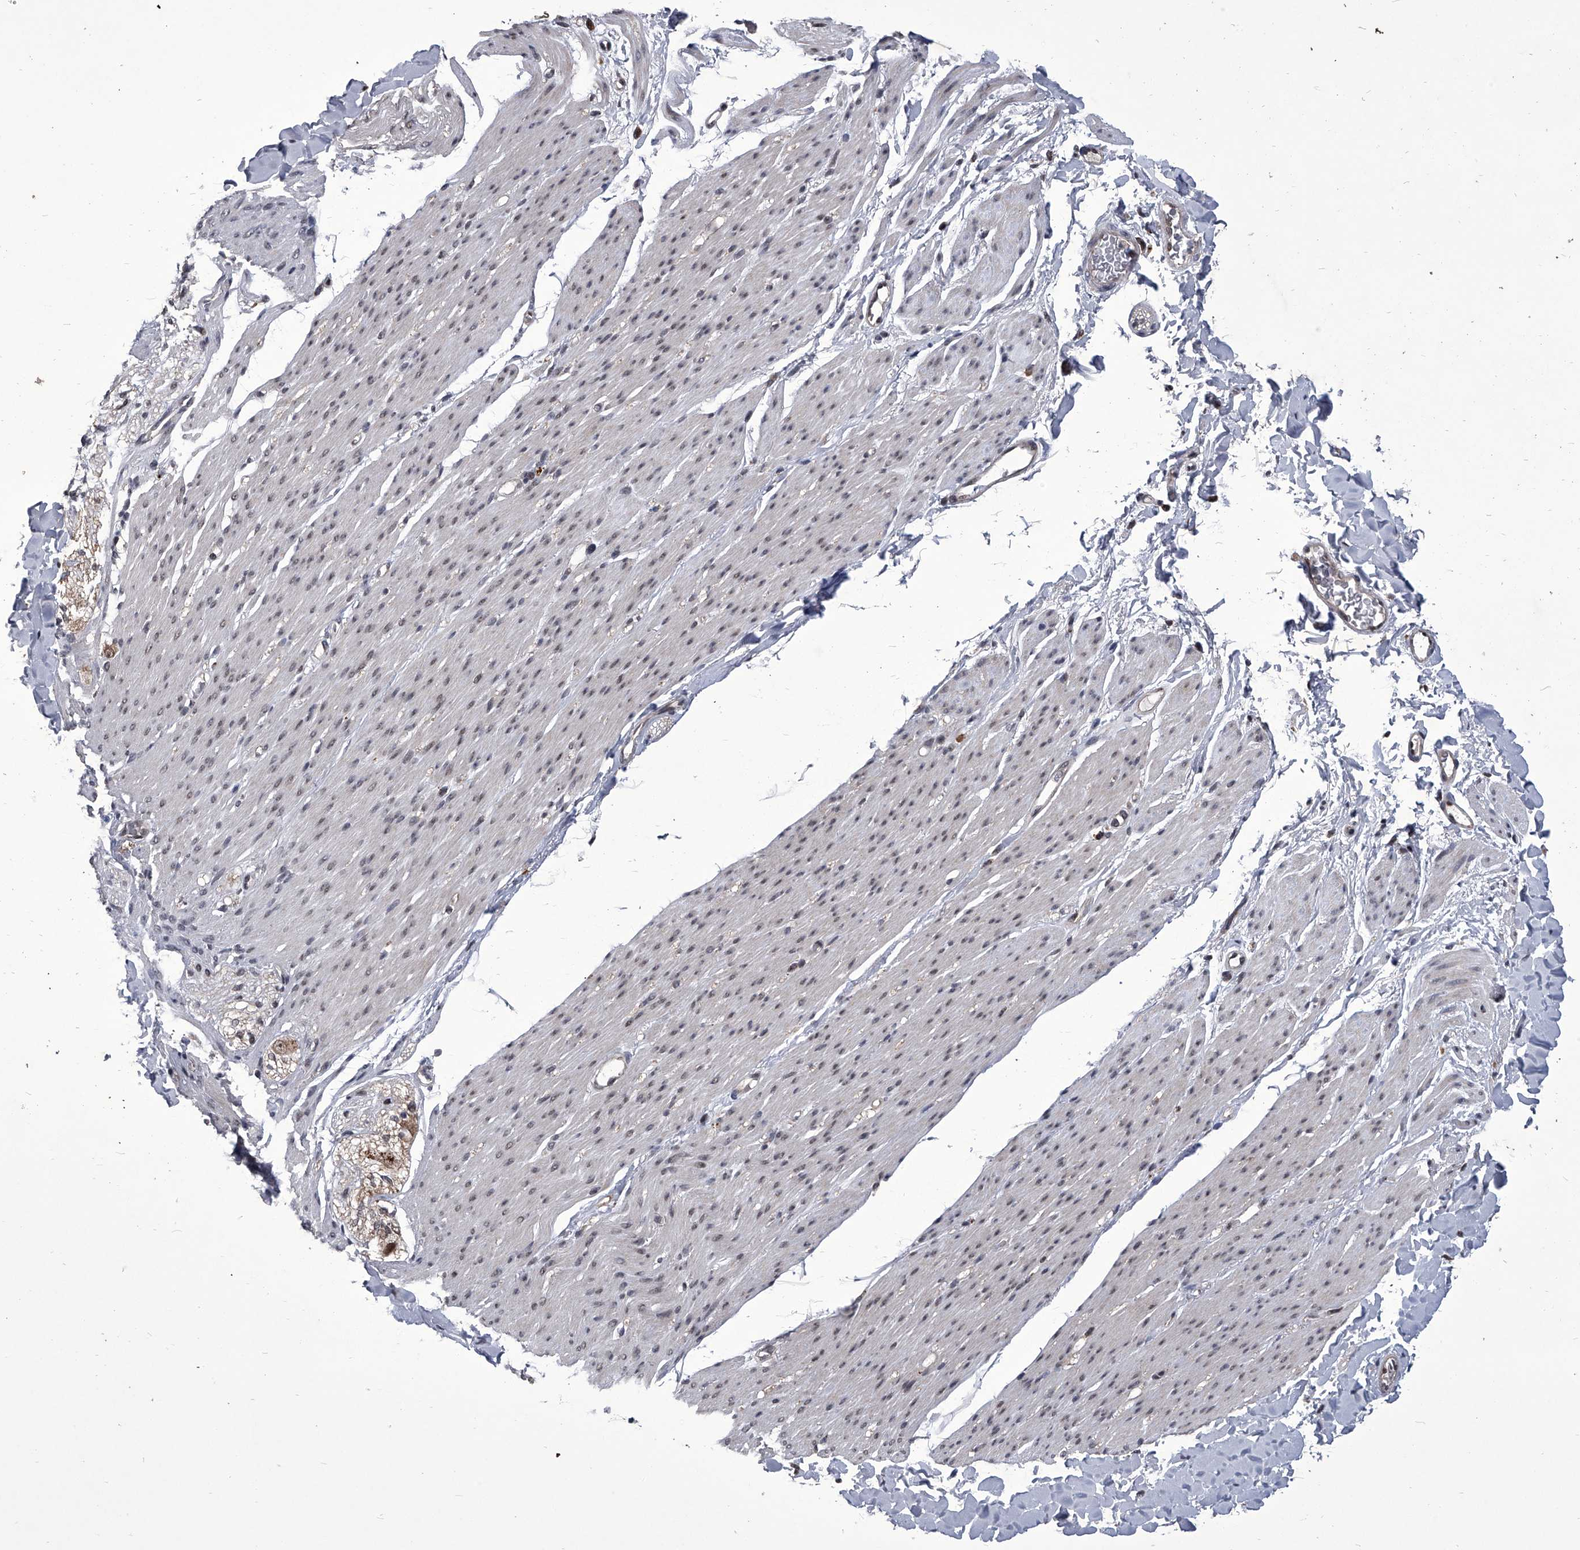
{"staining": {"intensity": "weak", "quantity": "<25%", "location": "nuclear"}, "tissue": "smooth muscle", "cell_type": "Smooth muscle cells", "image_type": "normal", "snomed": [{"axis": "morphology", "description": "Normal tissue, NOS"}, {"axis": "topography", "description": "Colon"}, {"axis": "topography", "description": "Peripheral nerve tissue"}], "caption": "The micrograph reveals no staining of smooth muscle cells in normal smooth muscle.", "gene": "CMTR1", "patient": {"sex": "female", "age": 61}}